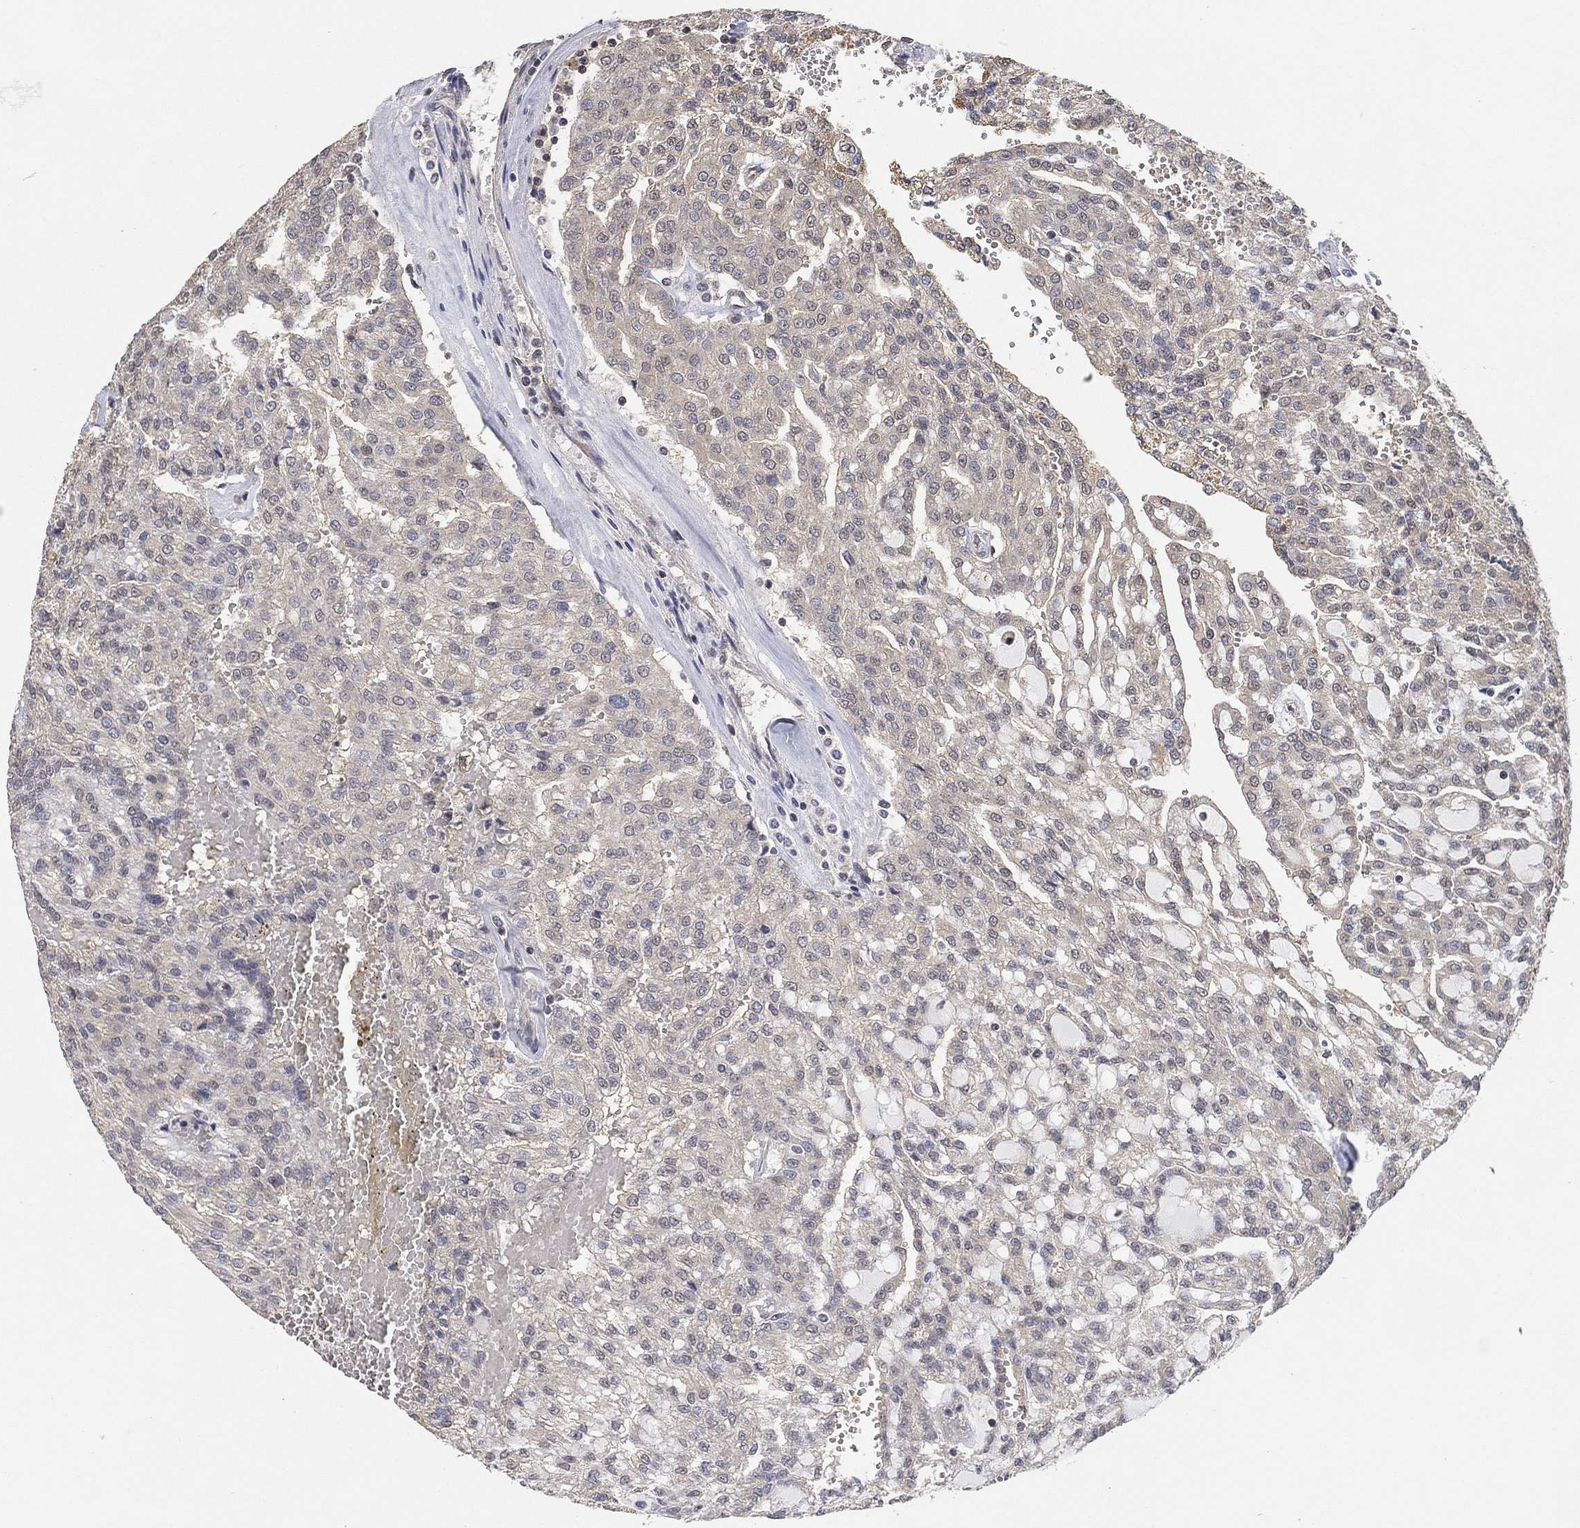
{"staining": {"intensity": "negative", "quantity": "none", "location": "none"}, "tissue": "renal cancer", "cell_type": "Tumor cells", "image_type": "cancer", "snomed": [{"axis": "morphology", "description": "Adenocarcinoma, NOS"}, {"axis": "topography", "description": "Kidney"}], "caption": "Image shows no protein staining in tumor cells of adenocarcinoma (renal) tissue.", "gene": "CCDC43", "patient": {"sex": "male", "age": 63}}